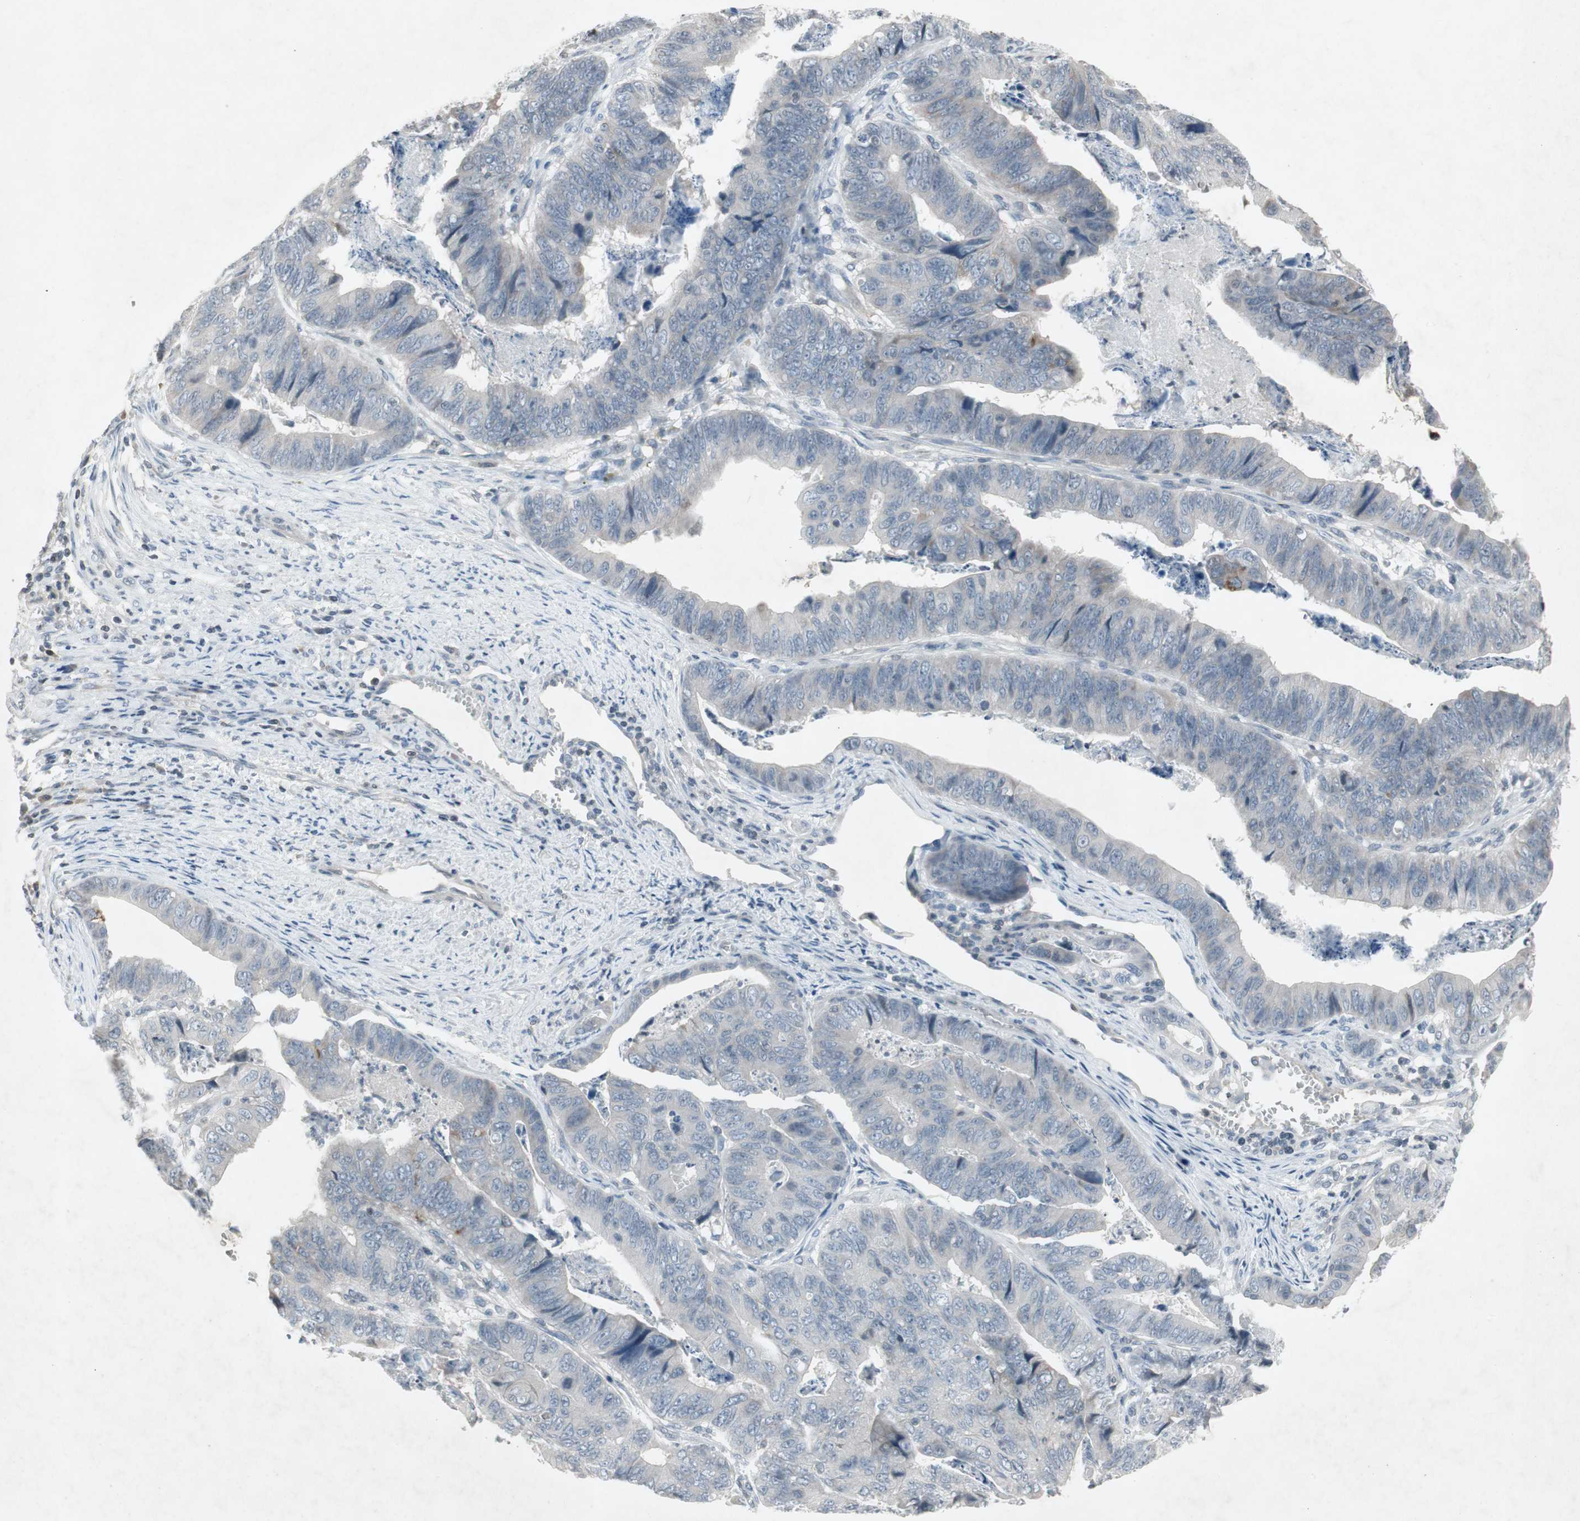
{"staining": {"intensity": "weak", "quantity": "<25%", "location": "cytoplasmic/membranous"}, "tissue": "stomach cancer", "cell_type": "Tumor cells", "image_type": "cancer", "snomed": [{"axis": "morphology", "description": "Adenocarcinoma, NOS"}, {"axis": "topography", "description": "Stomach, lower"}], "caption": "DAB (3,3'-diaminobenzidine) immunohistochemical staining of stomach cancer exhibits no significant expression in tumor cells.", "gene": "ARG2", "patient": {"sex": "male", "age": 77}}